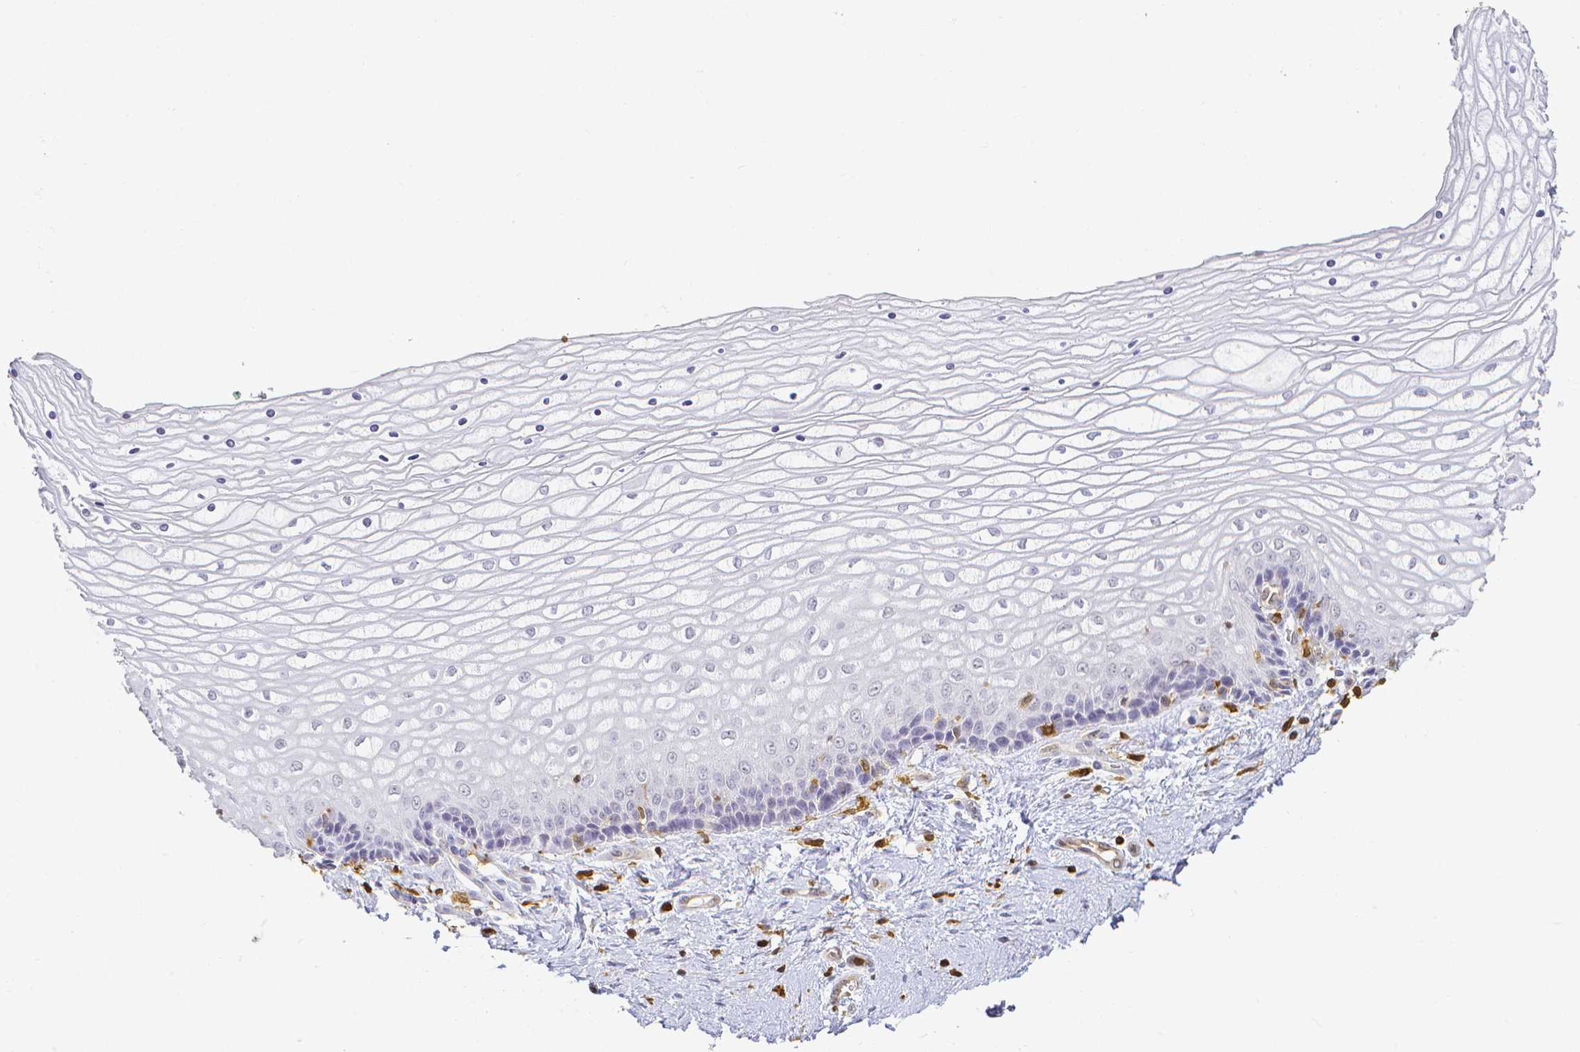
{"staining": {"intensity": "negative", "quantity": "none", "location": "none"}, "tissue": "vagina", "cell_type": "Squamous epithelial cells", "image_type": "normal", "snomed": [{"axis": "morphology", "description": "Normal tissue, NOS"}, {"axis": "topography", "description": "Vagina"}], "caption": "Immunohistochemistry (IHC) micrograph of benign vagina: vagina stained with DAB (3,3'-diaminobenzidine) shows no significant protein expression in squamous epithelial cells.", "gene": "COTL1", "patient": {"sex": "female", "age": 45}}